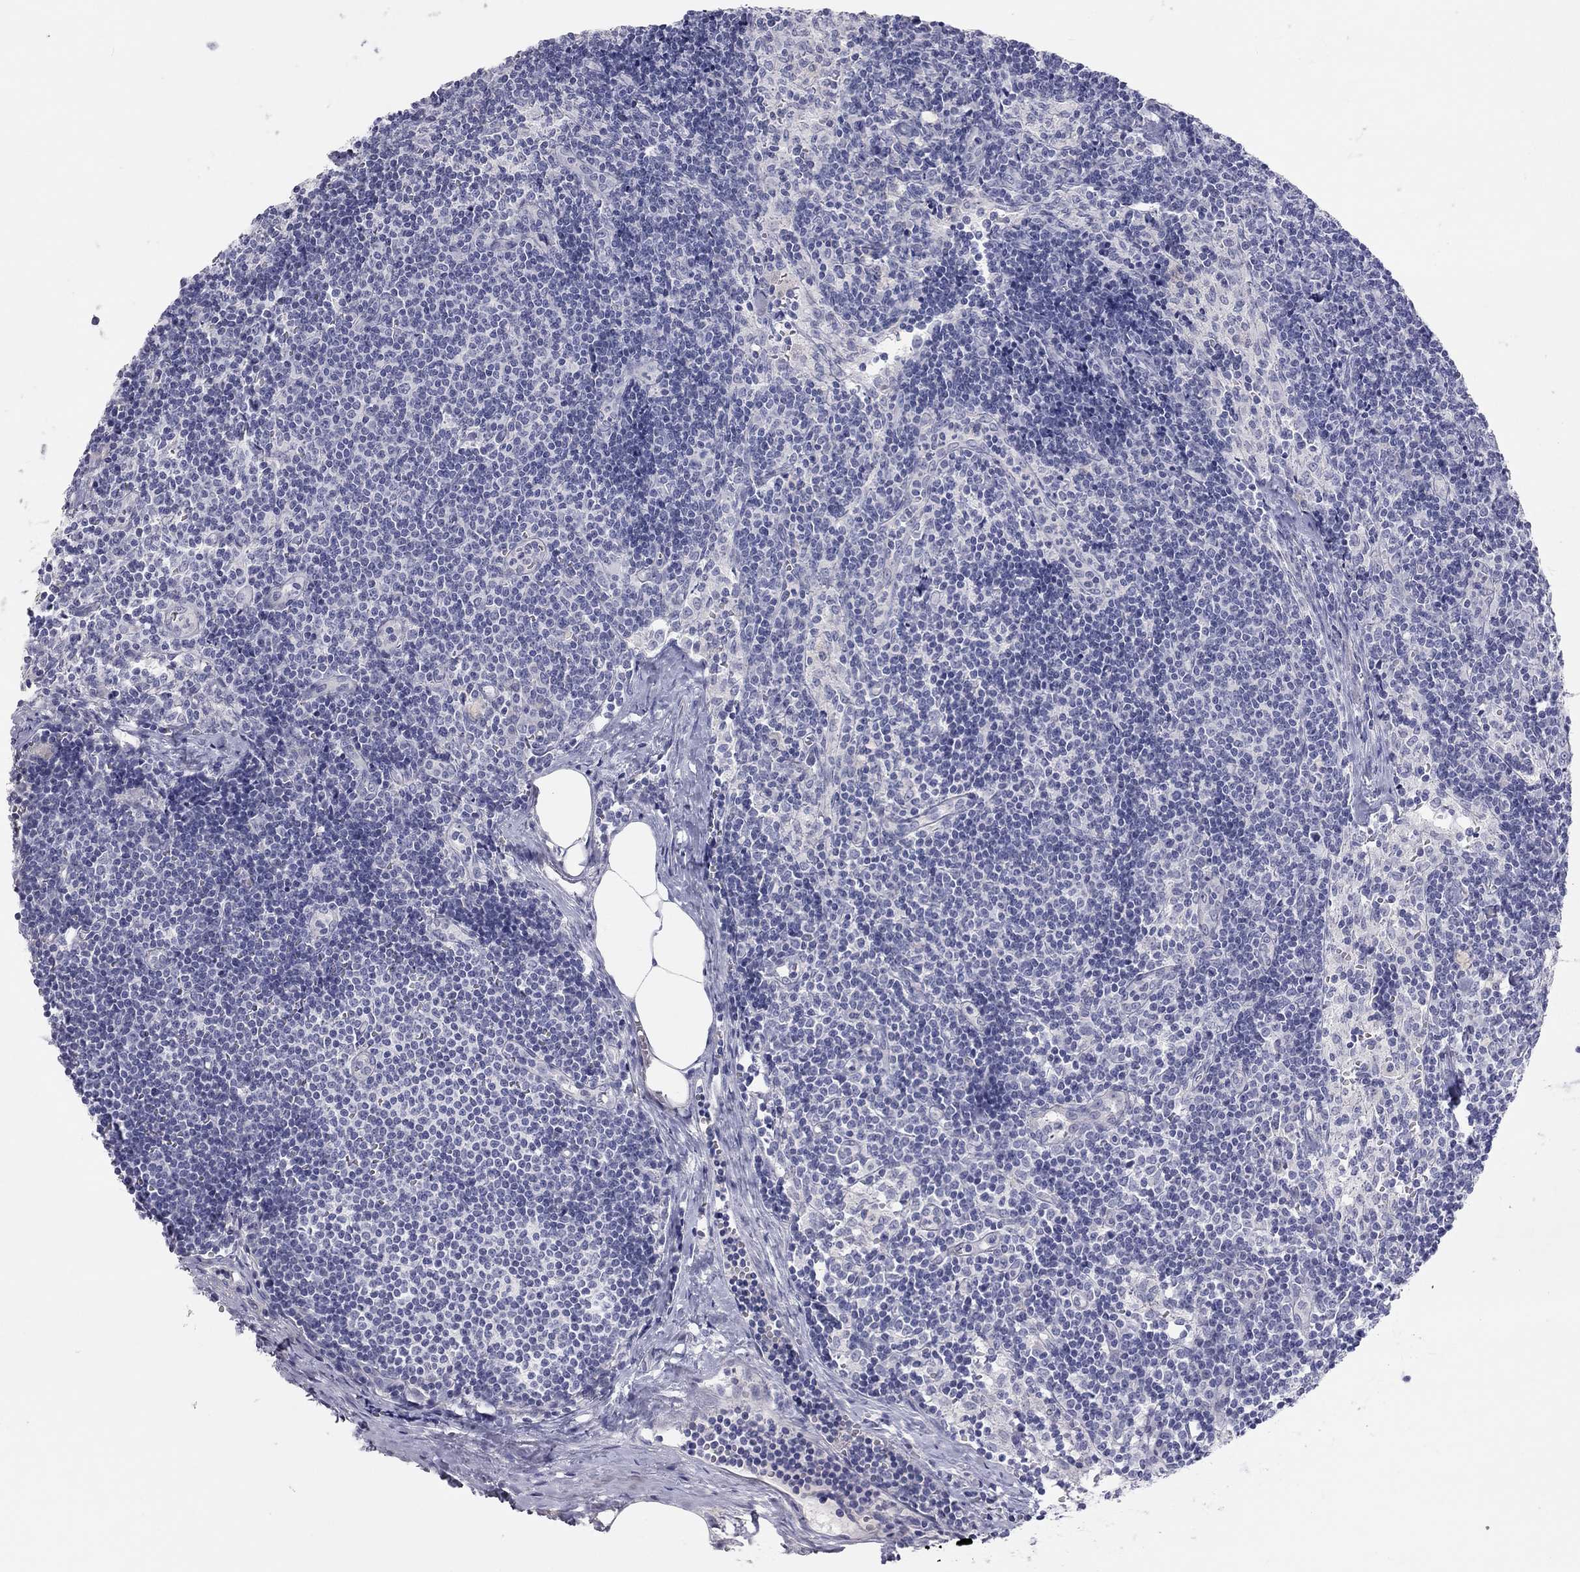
{"staining": {"intensity": "negative", "quantity": "none", "location": "none"}, "tissue": "lymph node", "cell_type": "Germinal center cells", "image_type": "normal", "snomed": [{"axis": "morphology", "description": "Normal tissue, NOS"}, {"axis": "topography", "description": "Lymph node"}], "caption": "This is a image of immunohistochemistry staining of normal lymph node, which shows no positivity in germinal center cells. The staining was performed using DAB (3,3'-diaminobenzidine) to visualize the protein expression in brown, while the nuclei were stained in blue with hematoxylin (Magnification: 20x).", "gene": "ST7L", "patient": {"sex": "female", "age": 51}}